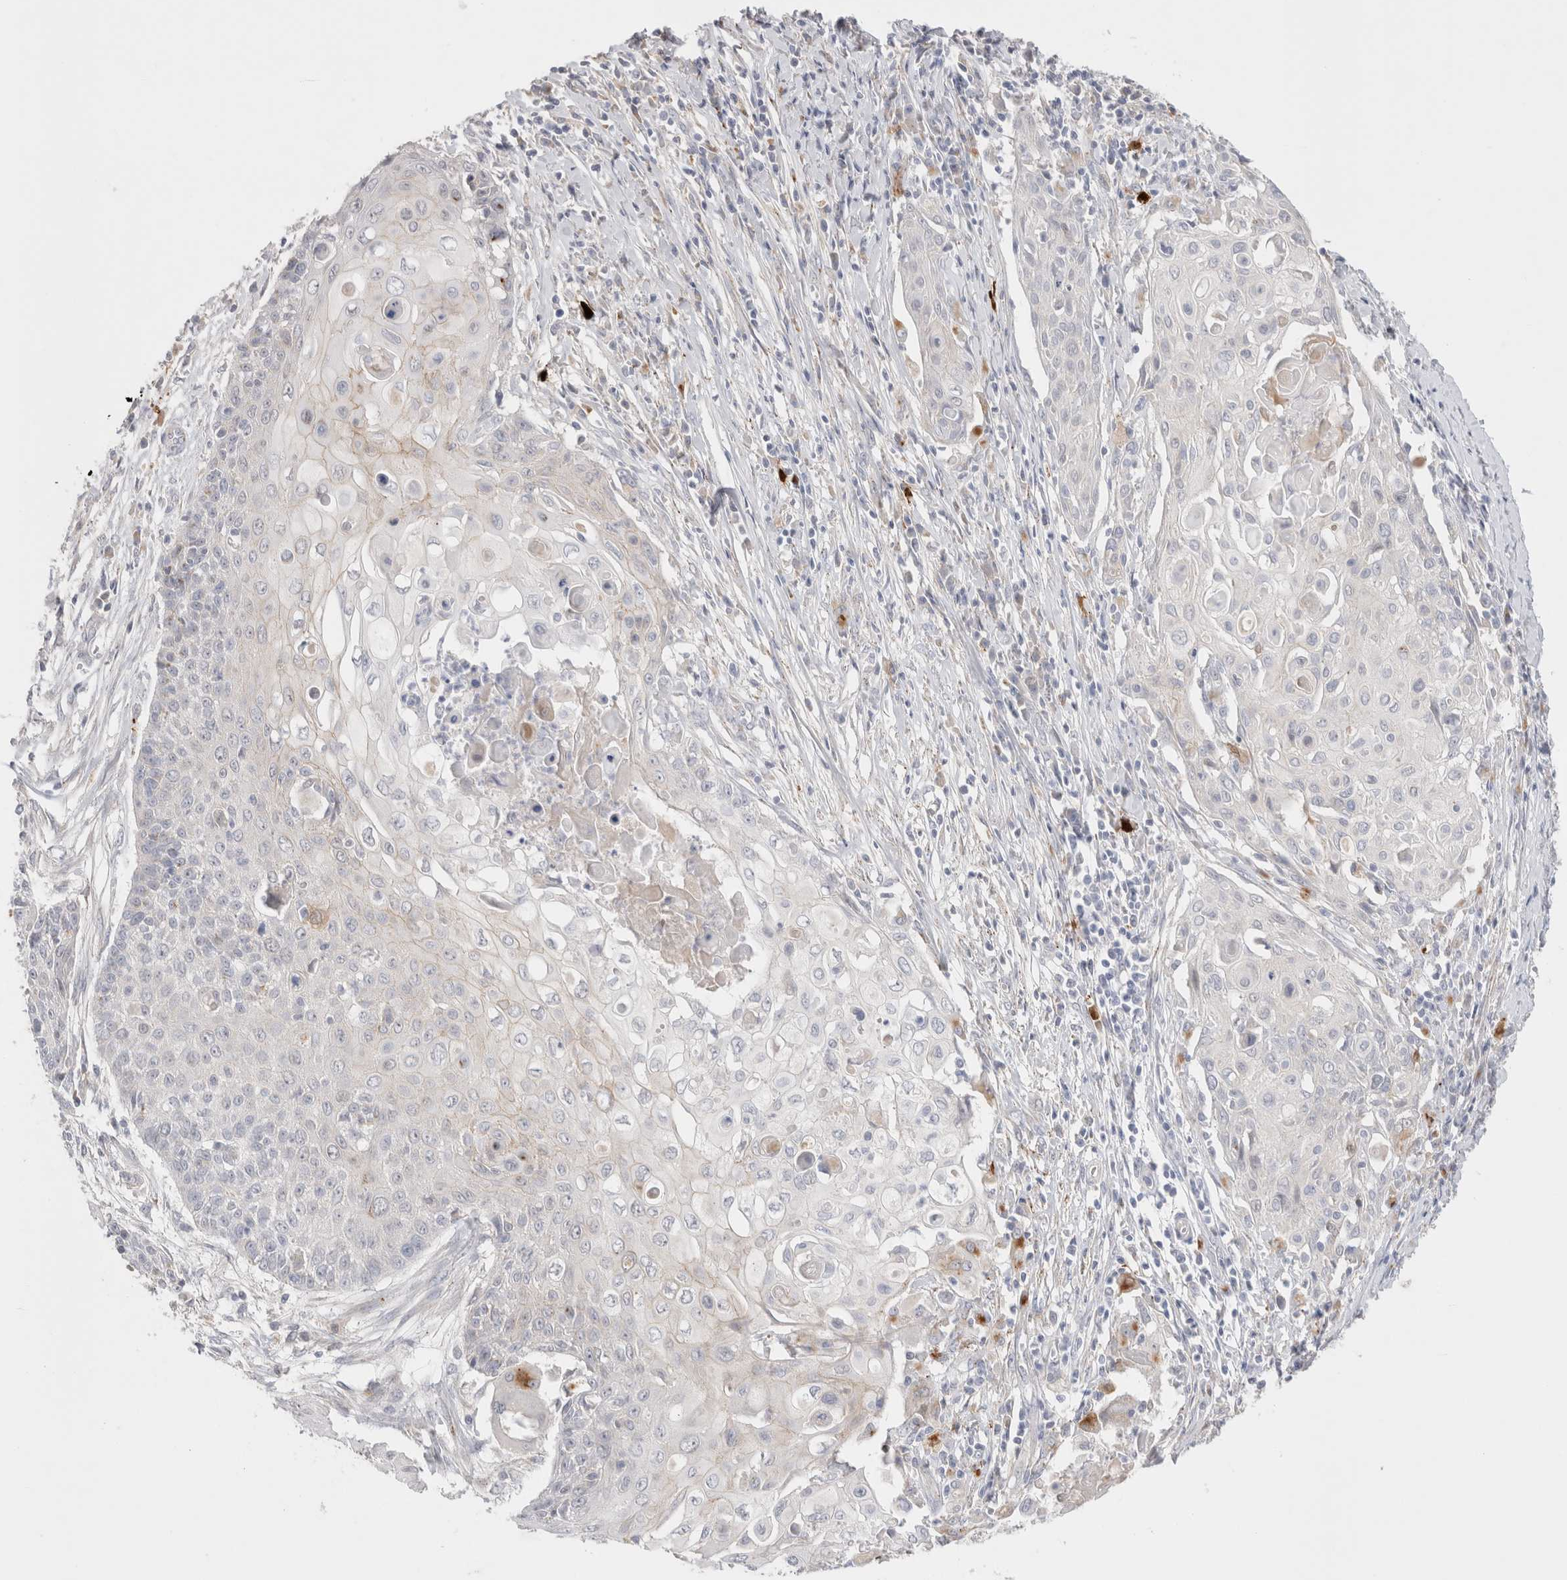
{"staining": {"intensity": "negative", "quantity": "none", "location": "none"}, "tissue": "cervical cancer", "cell_type": "Tumor cells", "image_type": "cancer", "snomed": [{"axis": "morphology", "description": "Squamous cell carcinoma, NOS"}, {"axis": "topography", "description": "Cervix"}], "caption": "A photomicrograph of human cervical cancer (squamous cell carcinoma) is negative for staining in tumor cells. (DAB IHC visualized using brightfield microscopy, high magnification).", "gene": "HPGDS", "patient": {"sex": "female", "age": 39}}